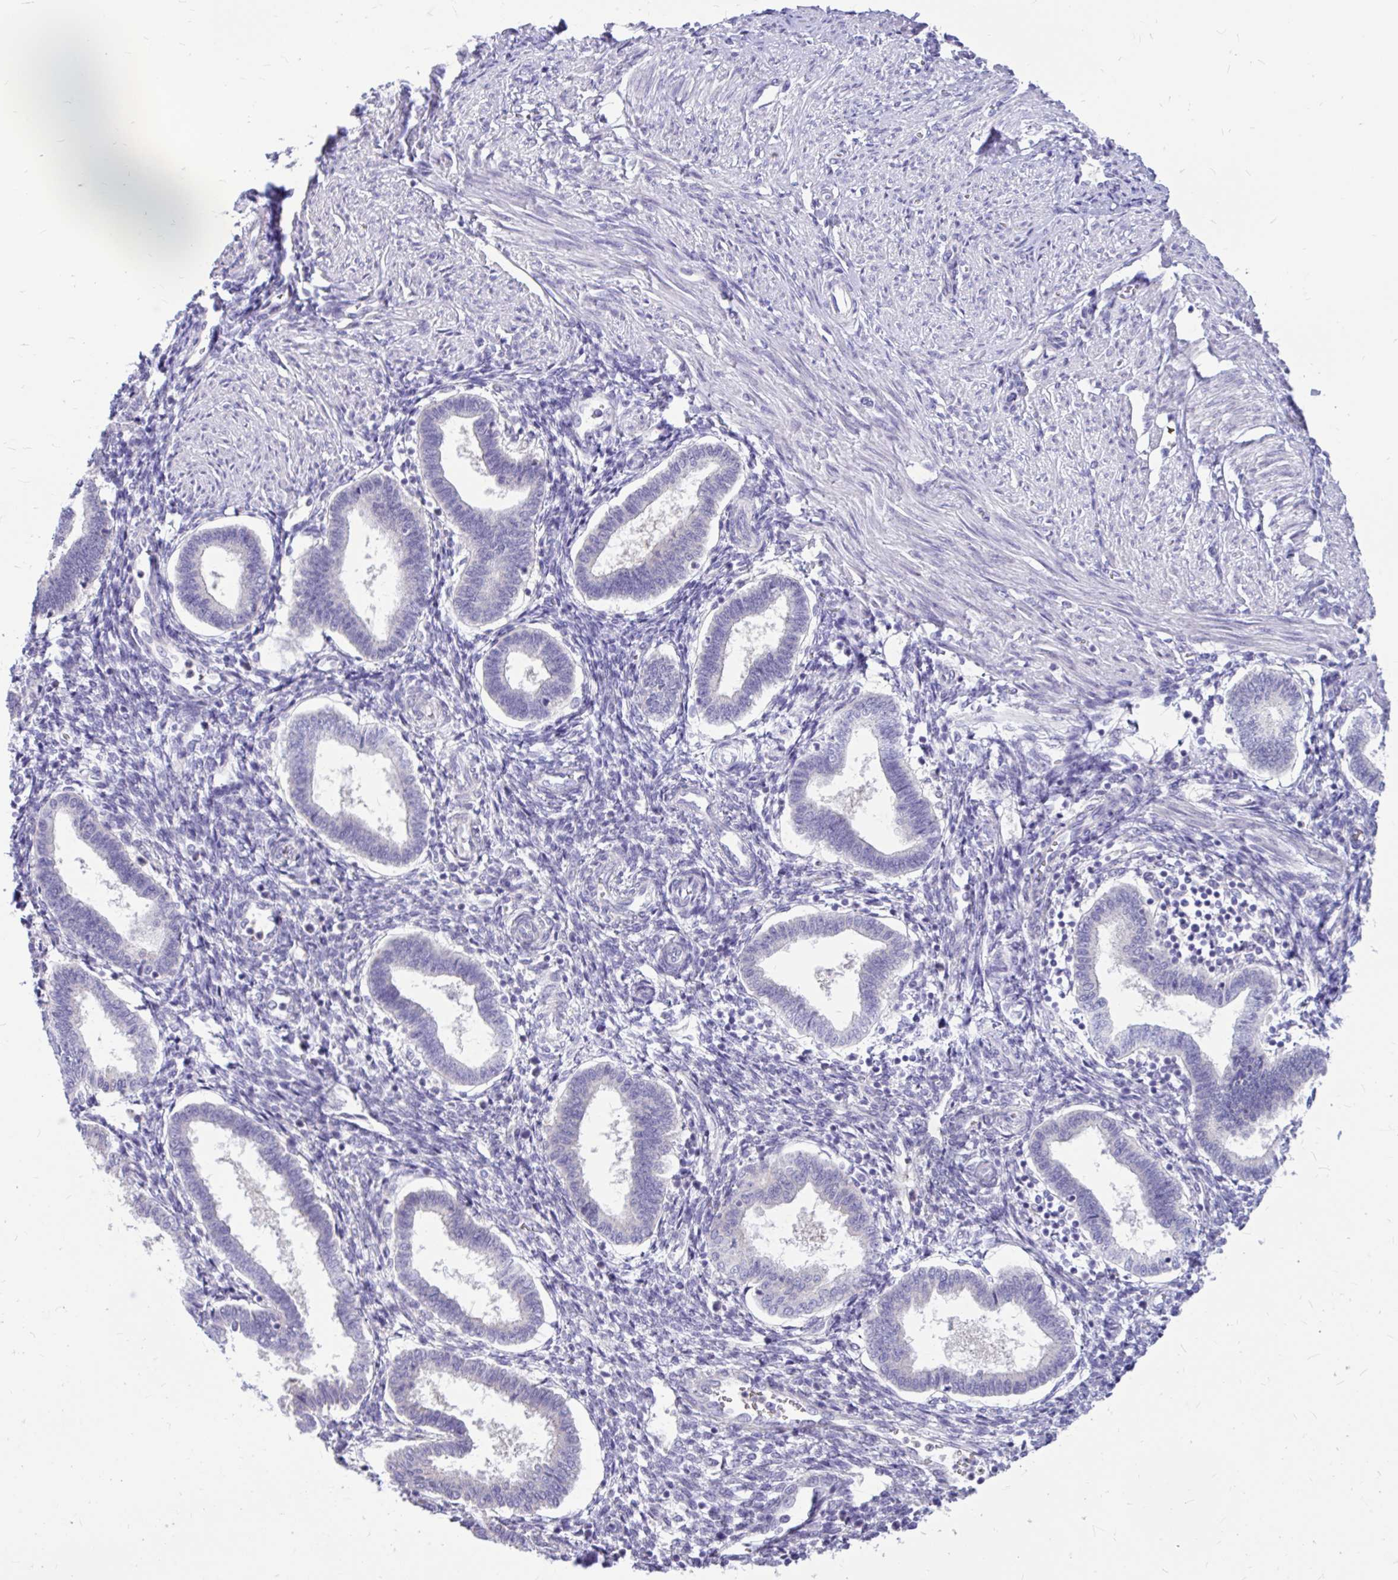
{"staining": {"intensity": "negative", "quantity": "none", "location": "none"}, "tissue": "endometrium", "cell_type": "Cells in endometrial stroma", "image_type": "normal", "snomed": [{"axis": "morphology", "description": "Normal tissue, NOS"}, {"axis": "topography", "description": "Endometrium"}], "caption": "Human endometrium stained for a protein using immunohistochemistry (IHC) exhibits no positivity in cells in endometrial stroma.", "gene": "MAP1LC3A", "patient": {"sex": "female", "age": 24}}